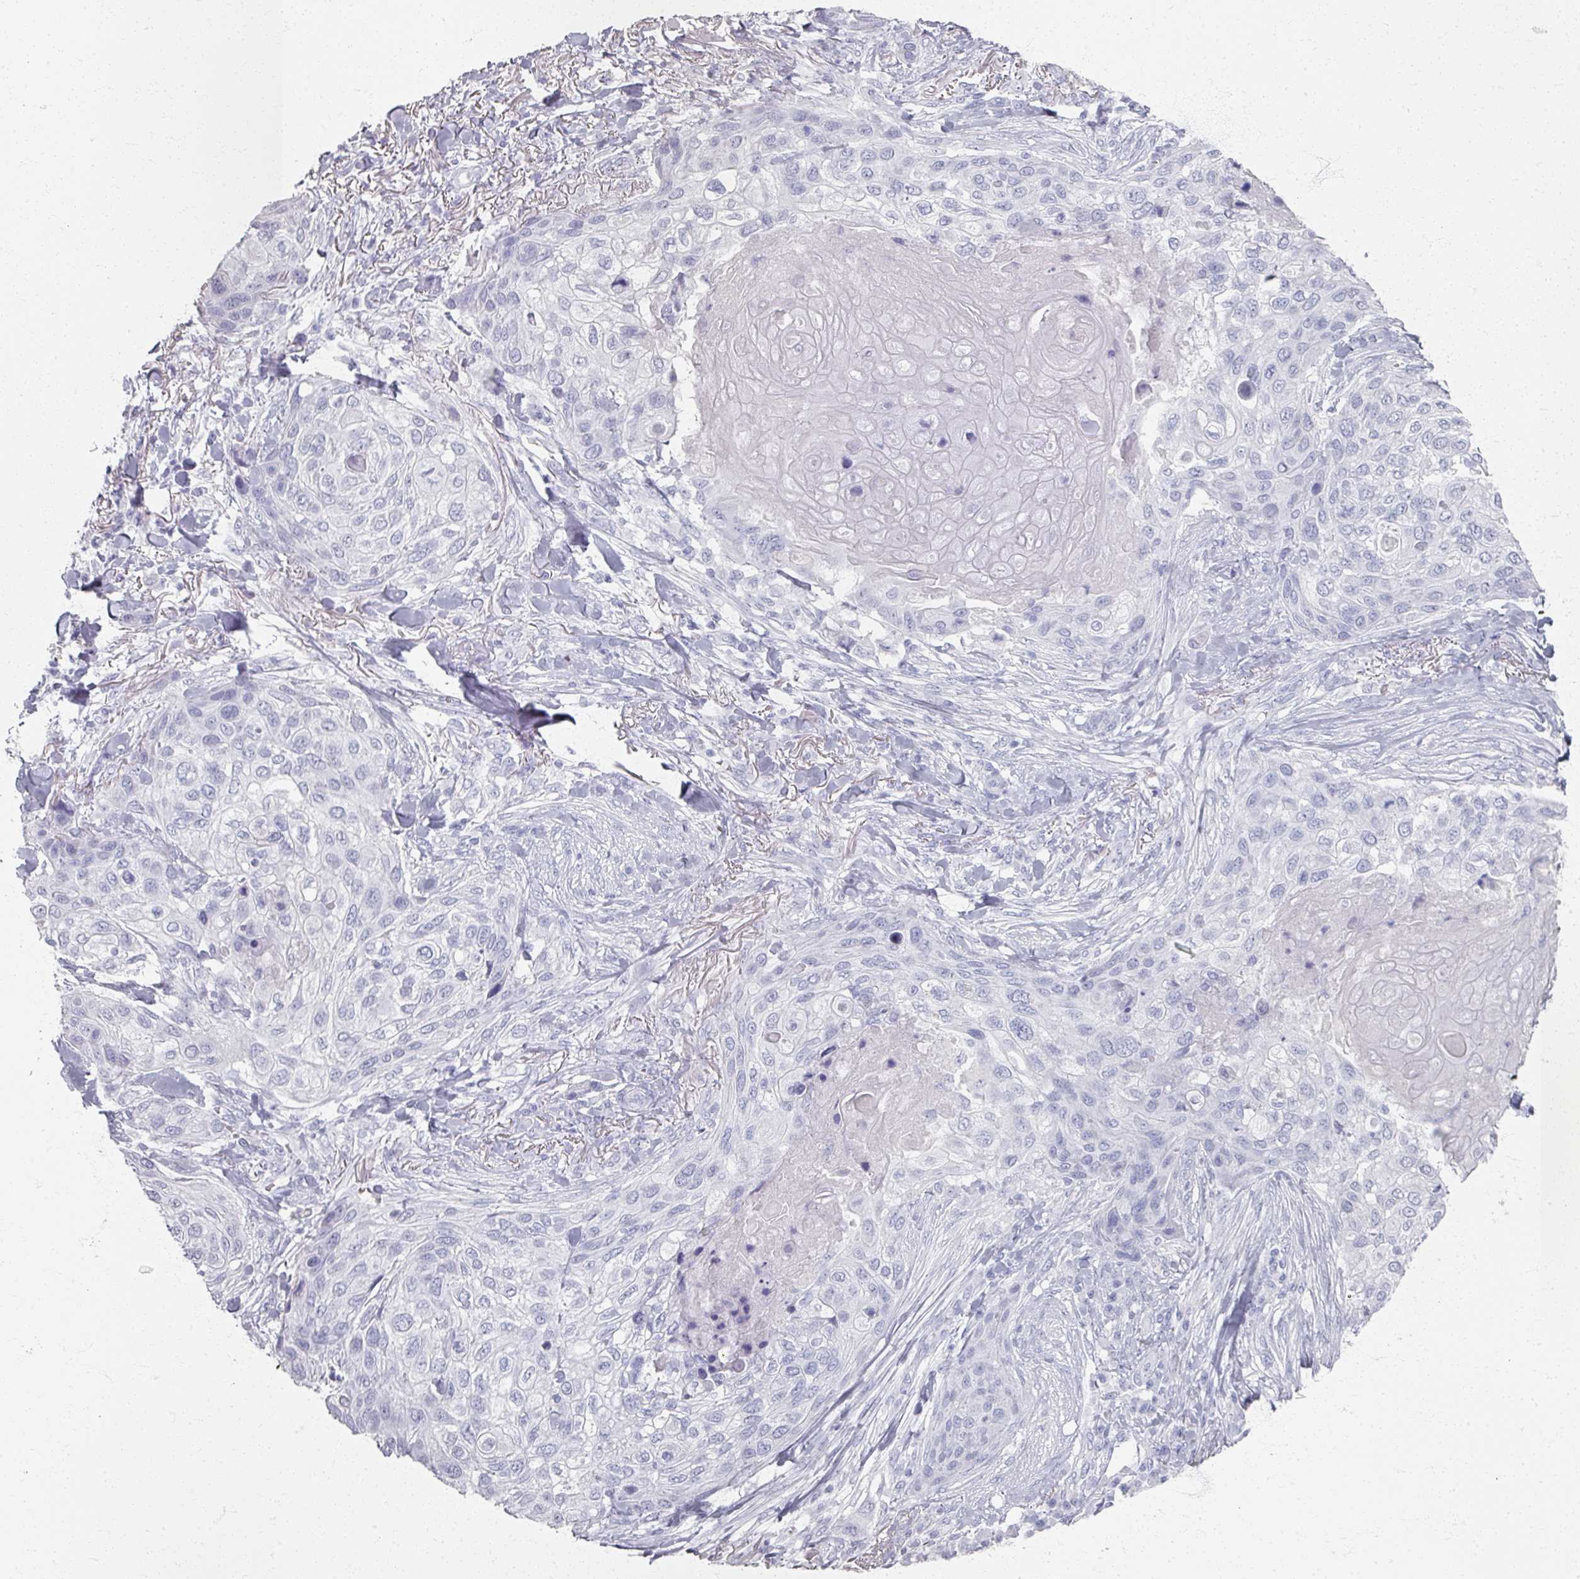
{"staining": {"intensity": "negative", "quantity": "none", "location": "none"}, "tissue": "skin cancer", "cell_type": "Tumor cells", "image_type": "cancer", "snomed": [{"axis": "morphology", "description": "Squamous cell carcinoma, NOS"}, {"axis": "topography", "description": "Skin"}], "caption": "Histopathology image shows no significant protein staining in tumor cells of skin cancer (squamous cell carcinoma).", "gene": "PSKH1", "patient": {"sex": "female", "age": 87}}